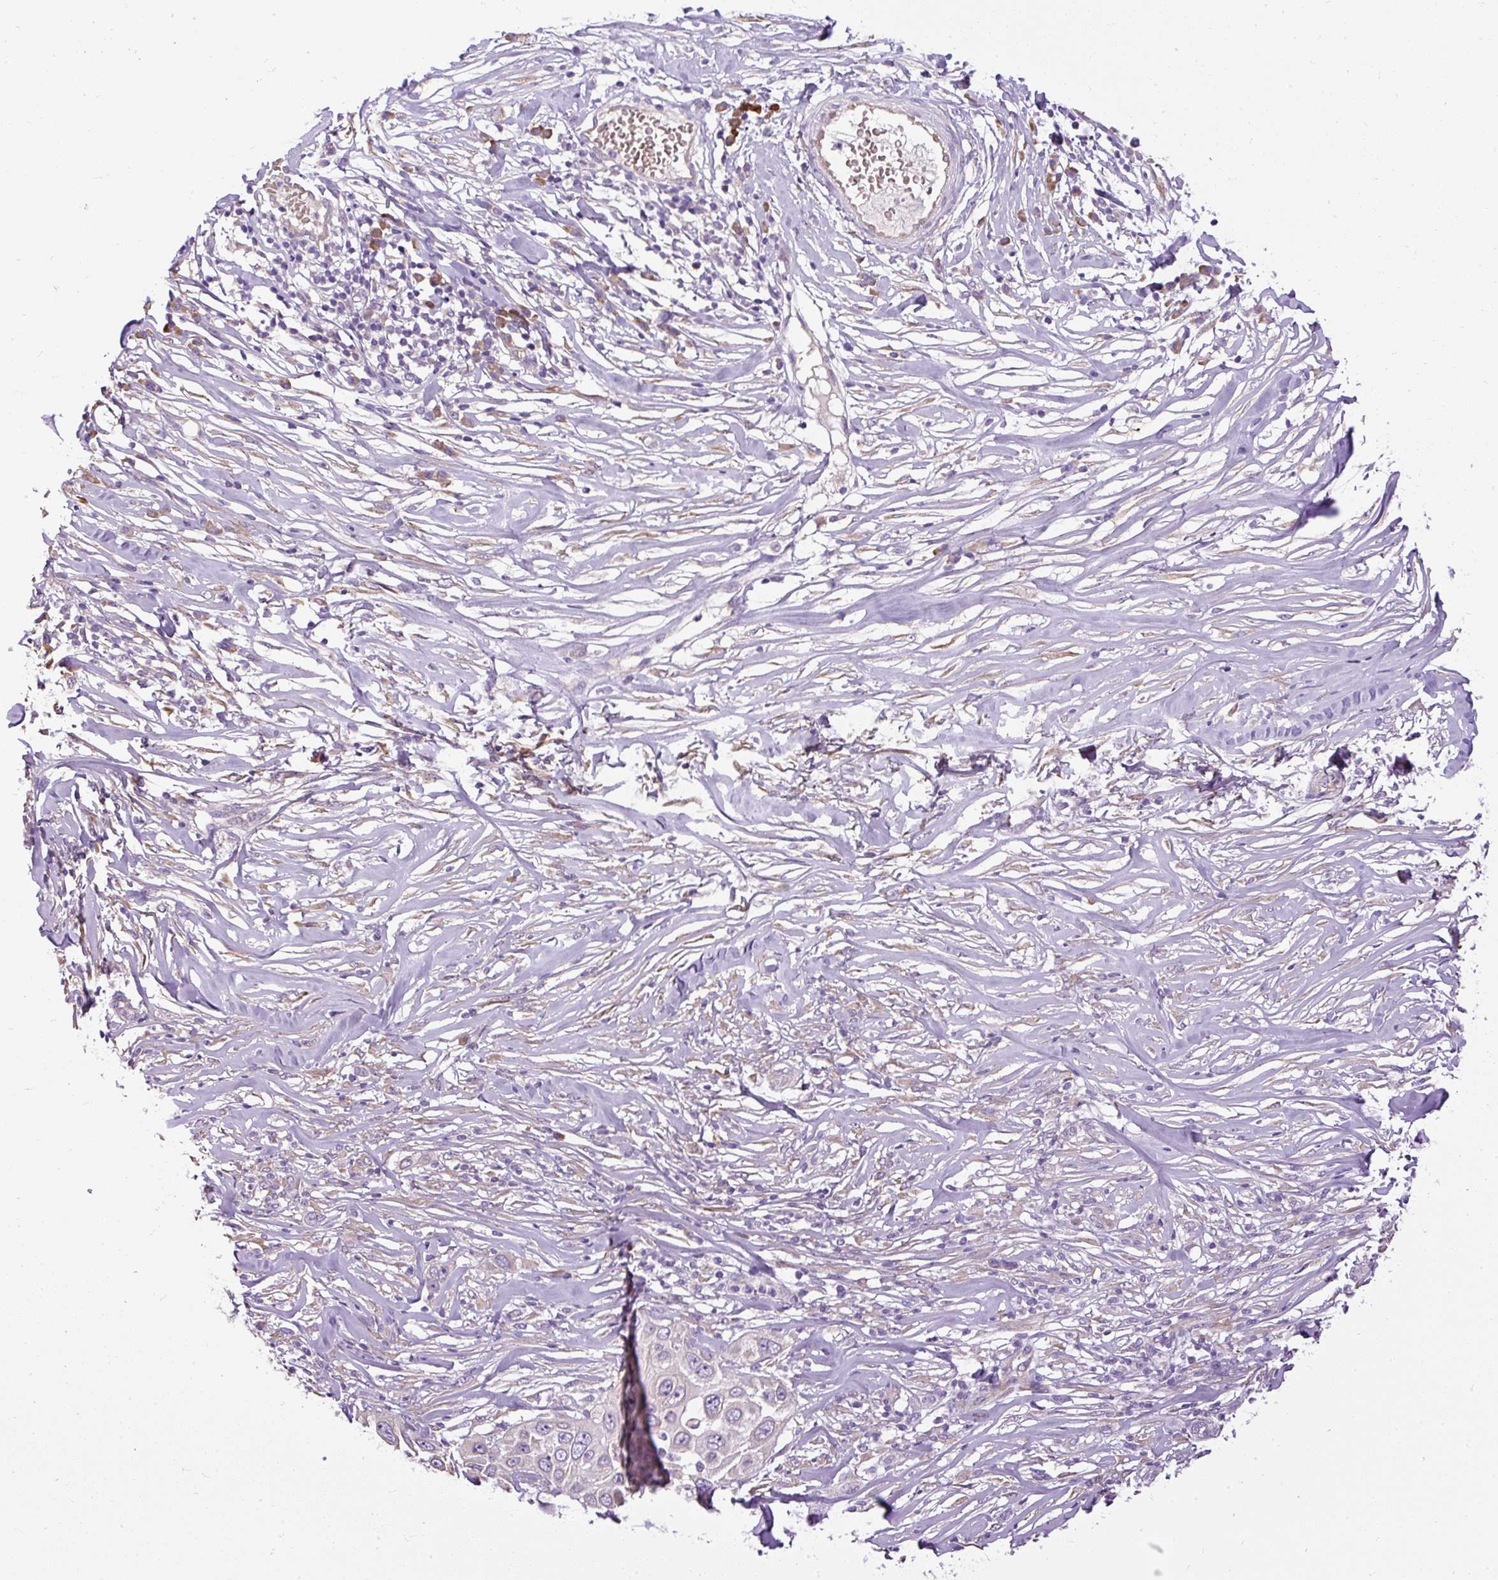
{"staining": {"intensity": "negative", "quantity": "none", "location": "none"}, "tissue": "skin cancer", "cell_type": "Tumor cells", "image_type": "cancer", "snomed": [{"axis": "morphology", "description": "Squamous cell carcinoma, NOS"}, {"axis": "topography", "description": "Skin"}], "caption": "This image is of skin cancer (squamous cell carcinoma) stained with immunohistochemistry to label a protein in brown with the nuclei are counter-stained blue. There is no expression in tumor cells.", "gene": "FAM149A", "patient": {"sex": "female", "age": 44}}